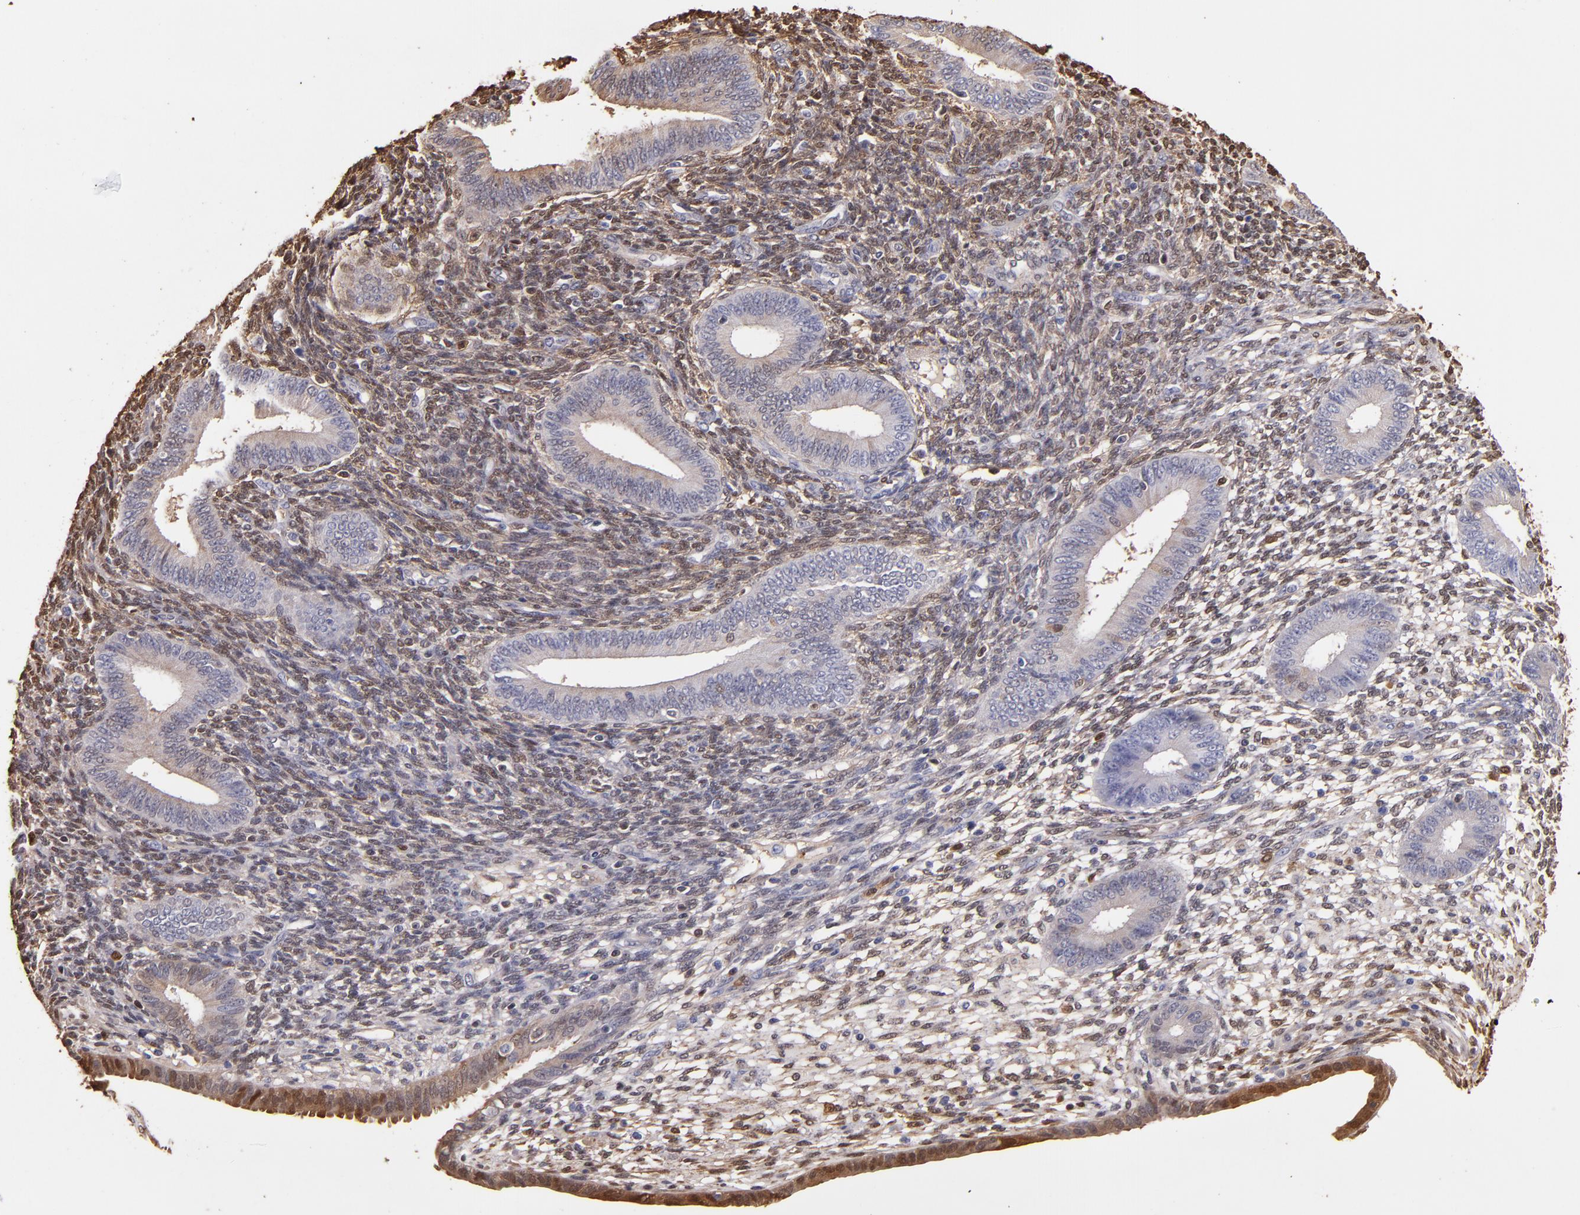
{"staining": {"intensity": "weak", "quantity": "25%-75%", "location": "cytoplasmic/membranous,nuclear"}, "tissue": "endometrium", "cell_type": "Cells in endometrial stroma", "image_type": "normal", "snomed": [{"axis": "morphology", "description": "Normal tissue, NOS"}, {"axis": "topography", "description": "Endometrium"}], "caption": "Approximately 25%-75% of cells in endometrial stroma in benign human endometrium reveal weak cytoplasmic/membranous,nuclear protein positivity as visualized by brown immunohistochemical staining.", "gene": "S100A6", "patient": {"sex": "female", "age": 42}}